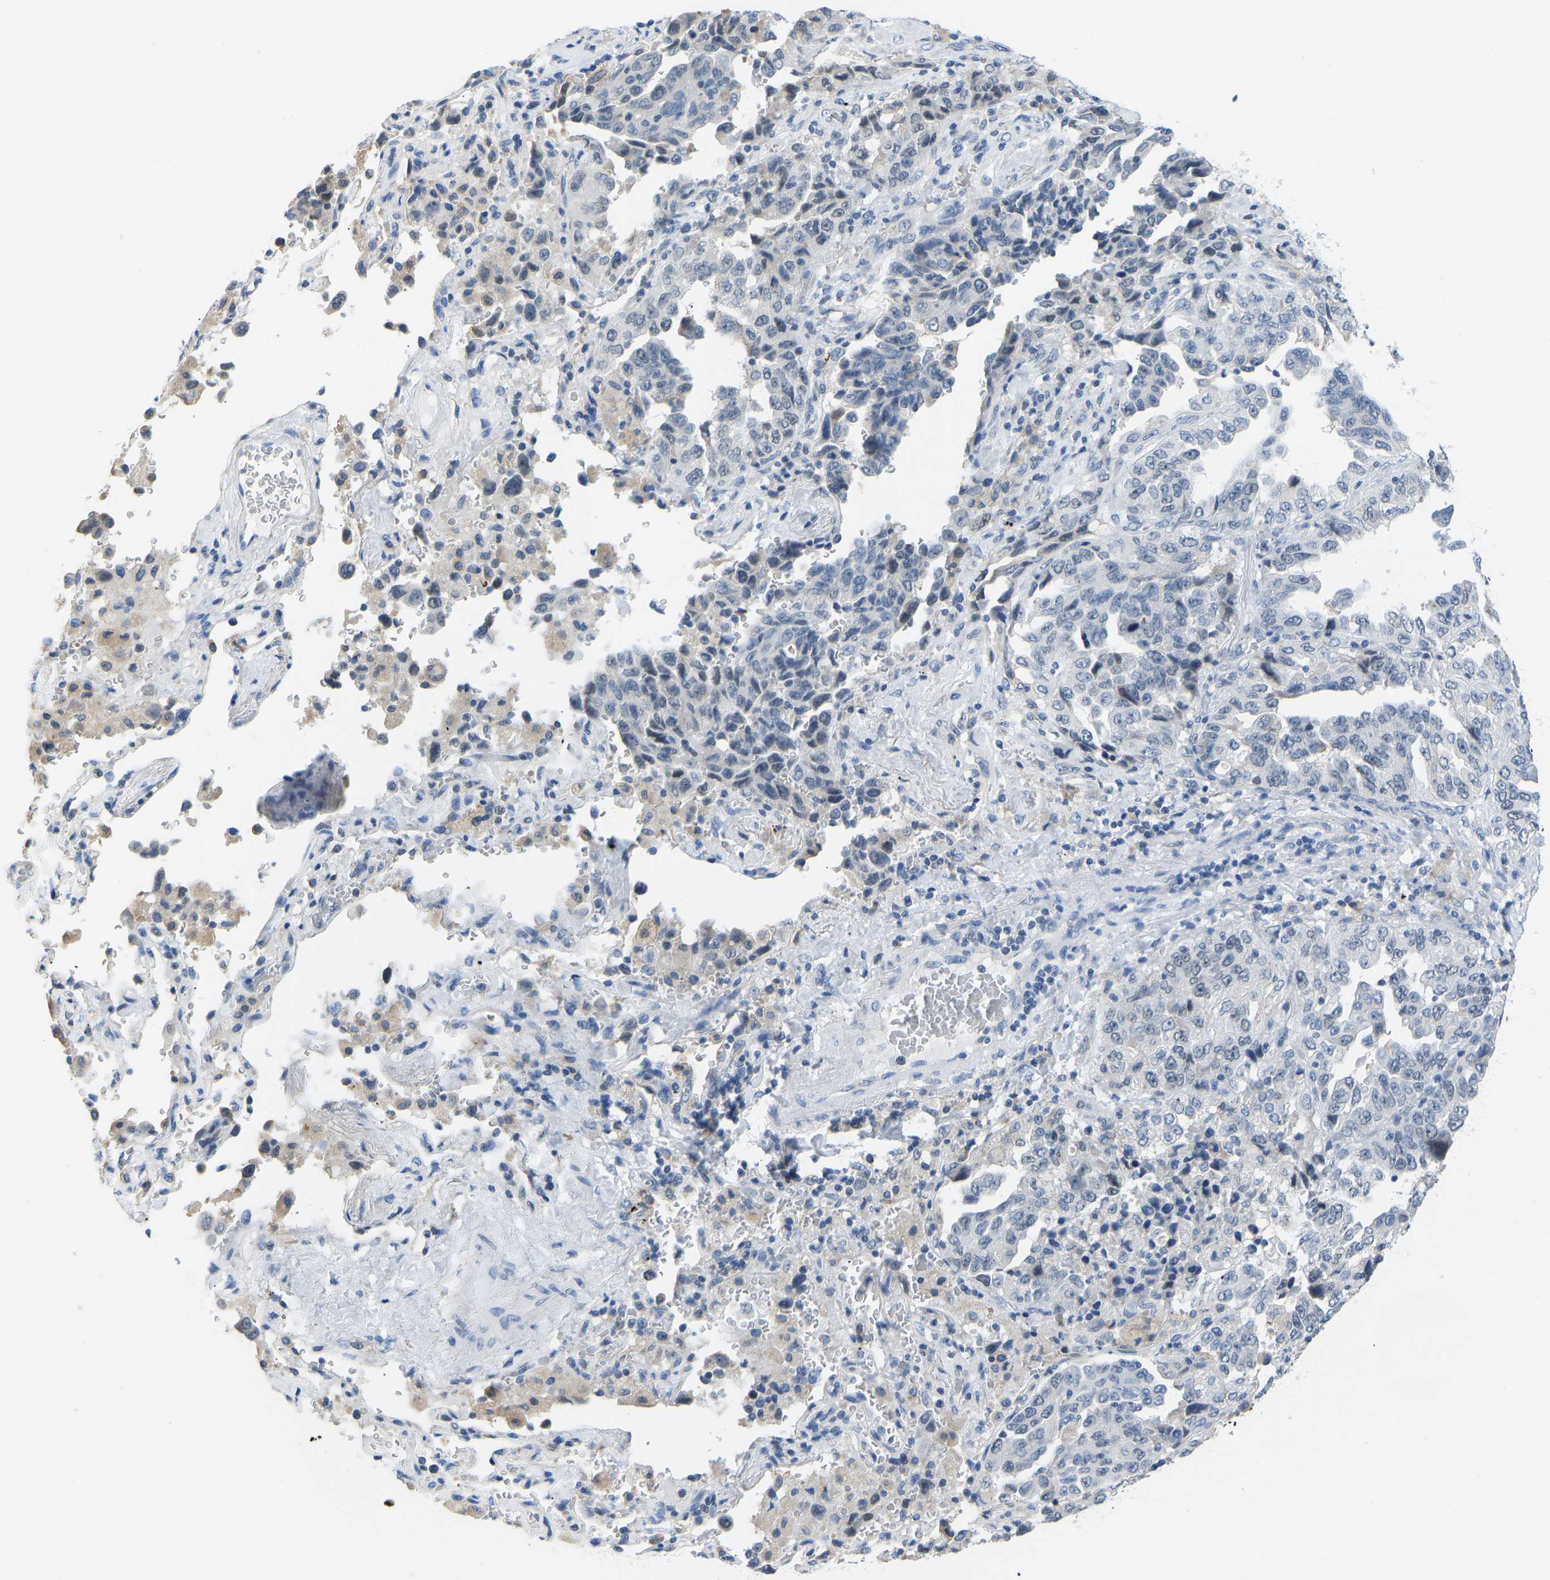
{"staining": {"intensity": "negative", "quantity": "none", "location": "none"}, "tissue": "lung cancer", "cell_type": "Tumor cells", "image_type": "cancer", "snomed": [{"axis": "morphology", "description": "Adenocarcinoma, NOS"}, {"axis": "topography", "description": "Lung"}], "caption": "A histopathology image of human lung adenocarcinoma is negative for staining in tumor cells.", "gene": "VRK1", "patient": {"sex": "female", "age": 51}}